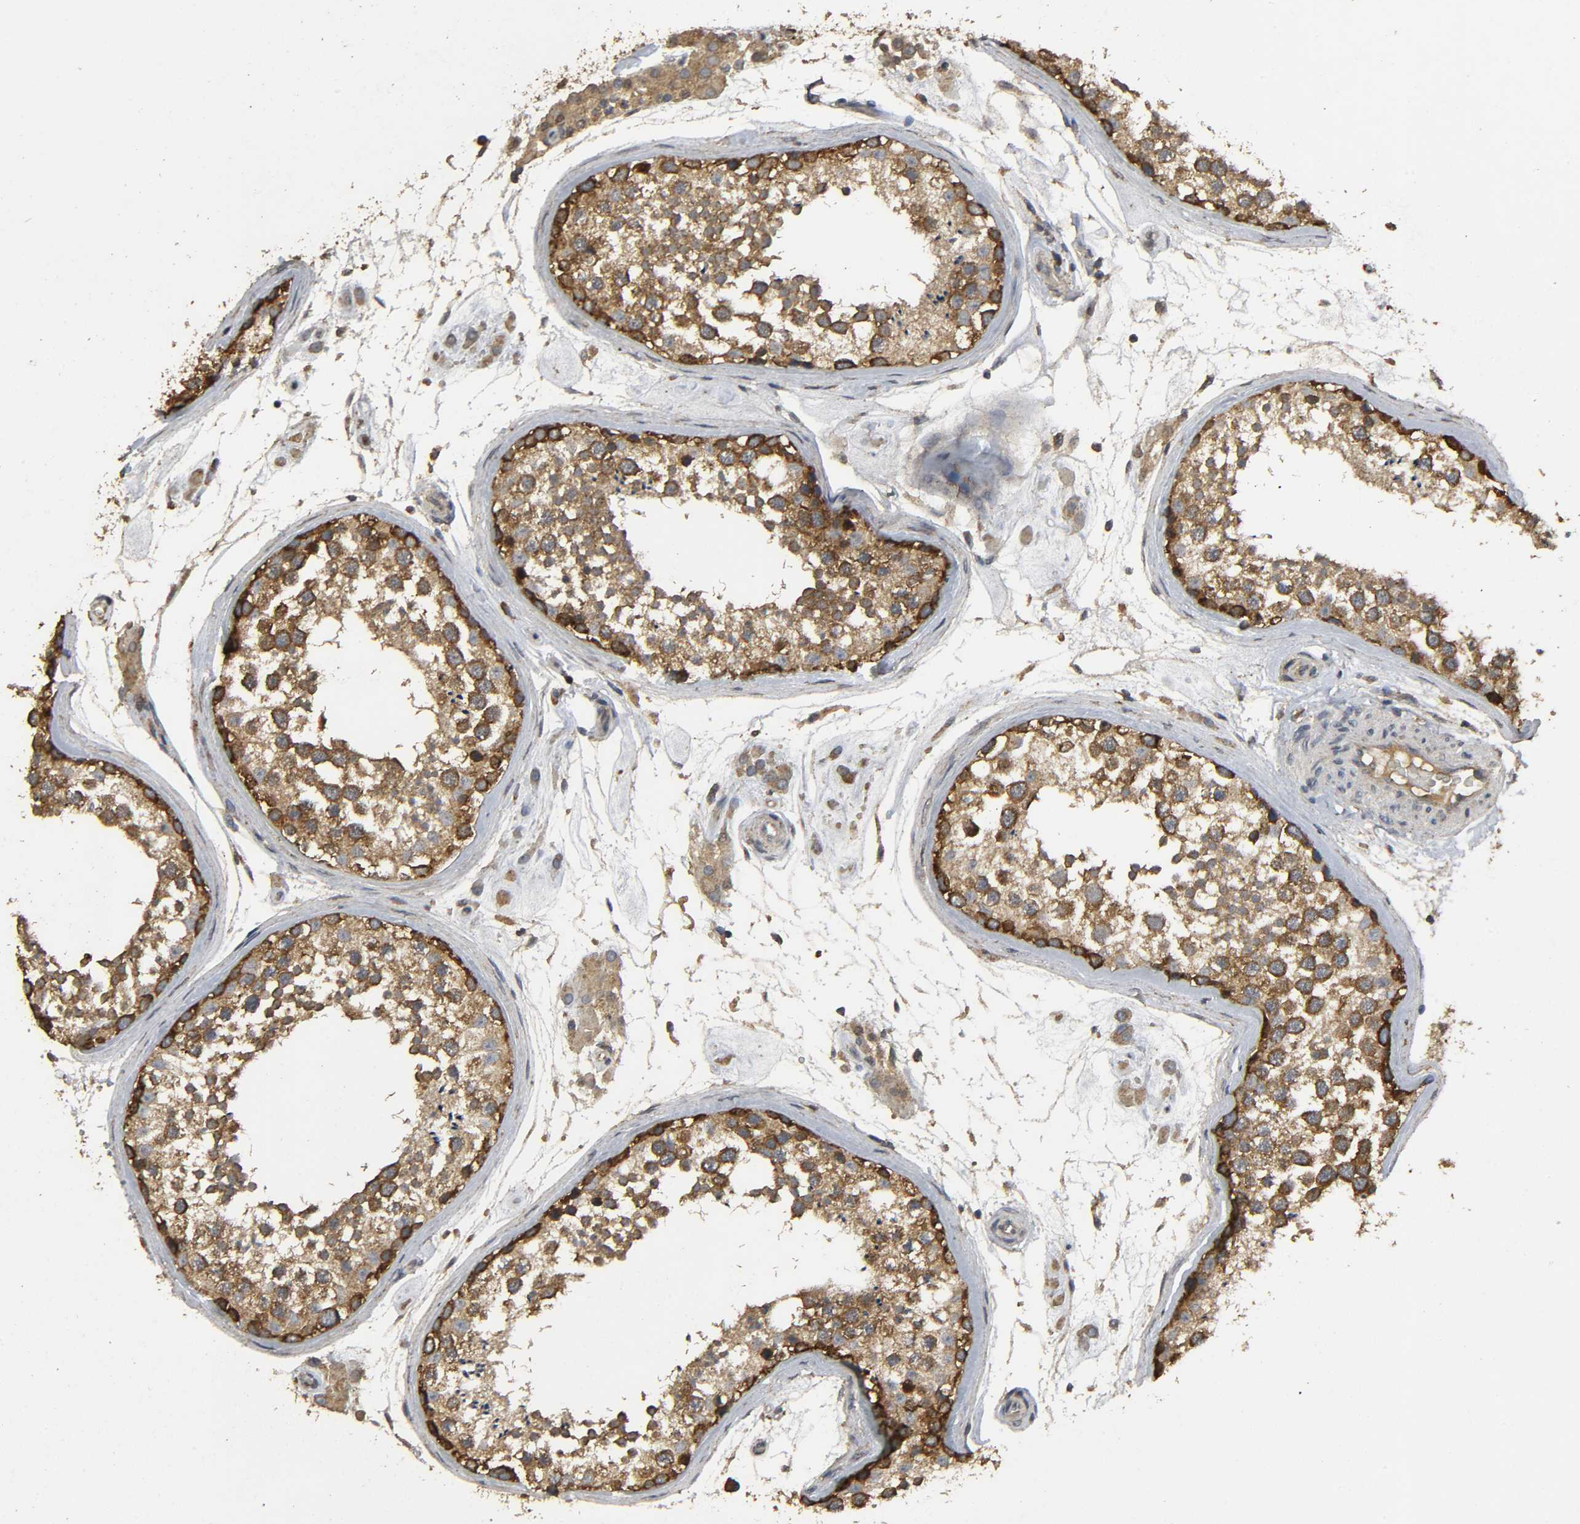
{"staining": {"intensity": "strong", "quantity": ">75%", "location": "cytoplasmic/membranous"}, "tissue": "testis", "cell_type": "Cells in seminiferous ducts", "image_type": "normal", "snomed": [{"axis": "morphology", "description": "Normal tissue, NOS"}, {"axis": "topography", "description": "Testis"}], "caption": "Strong cytoplasmic/membranous expression for a protein is identified in about >75% of cells in seminiferous ducts of benign testis using immunohistochemistry.", "gene": "DDX6", "patient": {"sex": "male", "age": 46}}